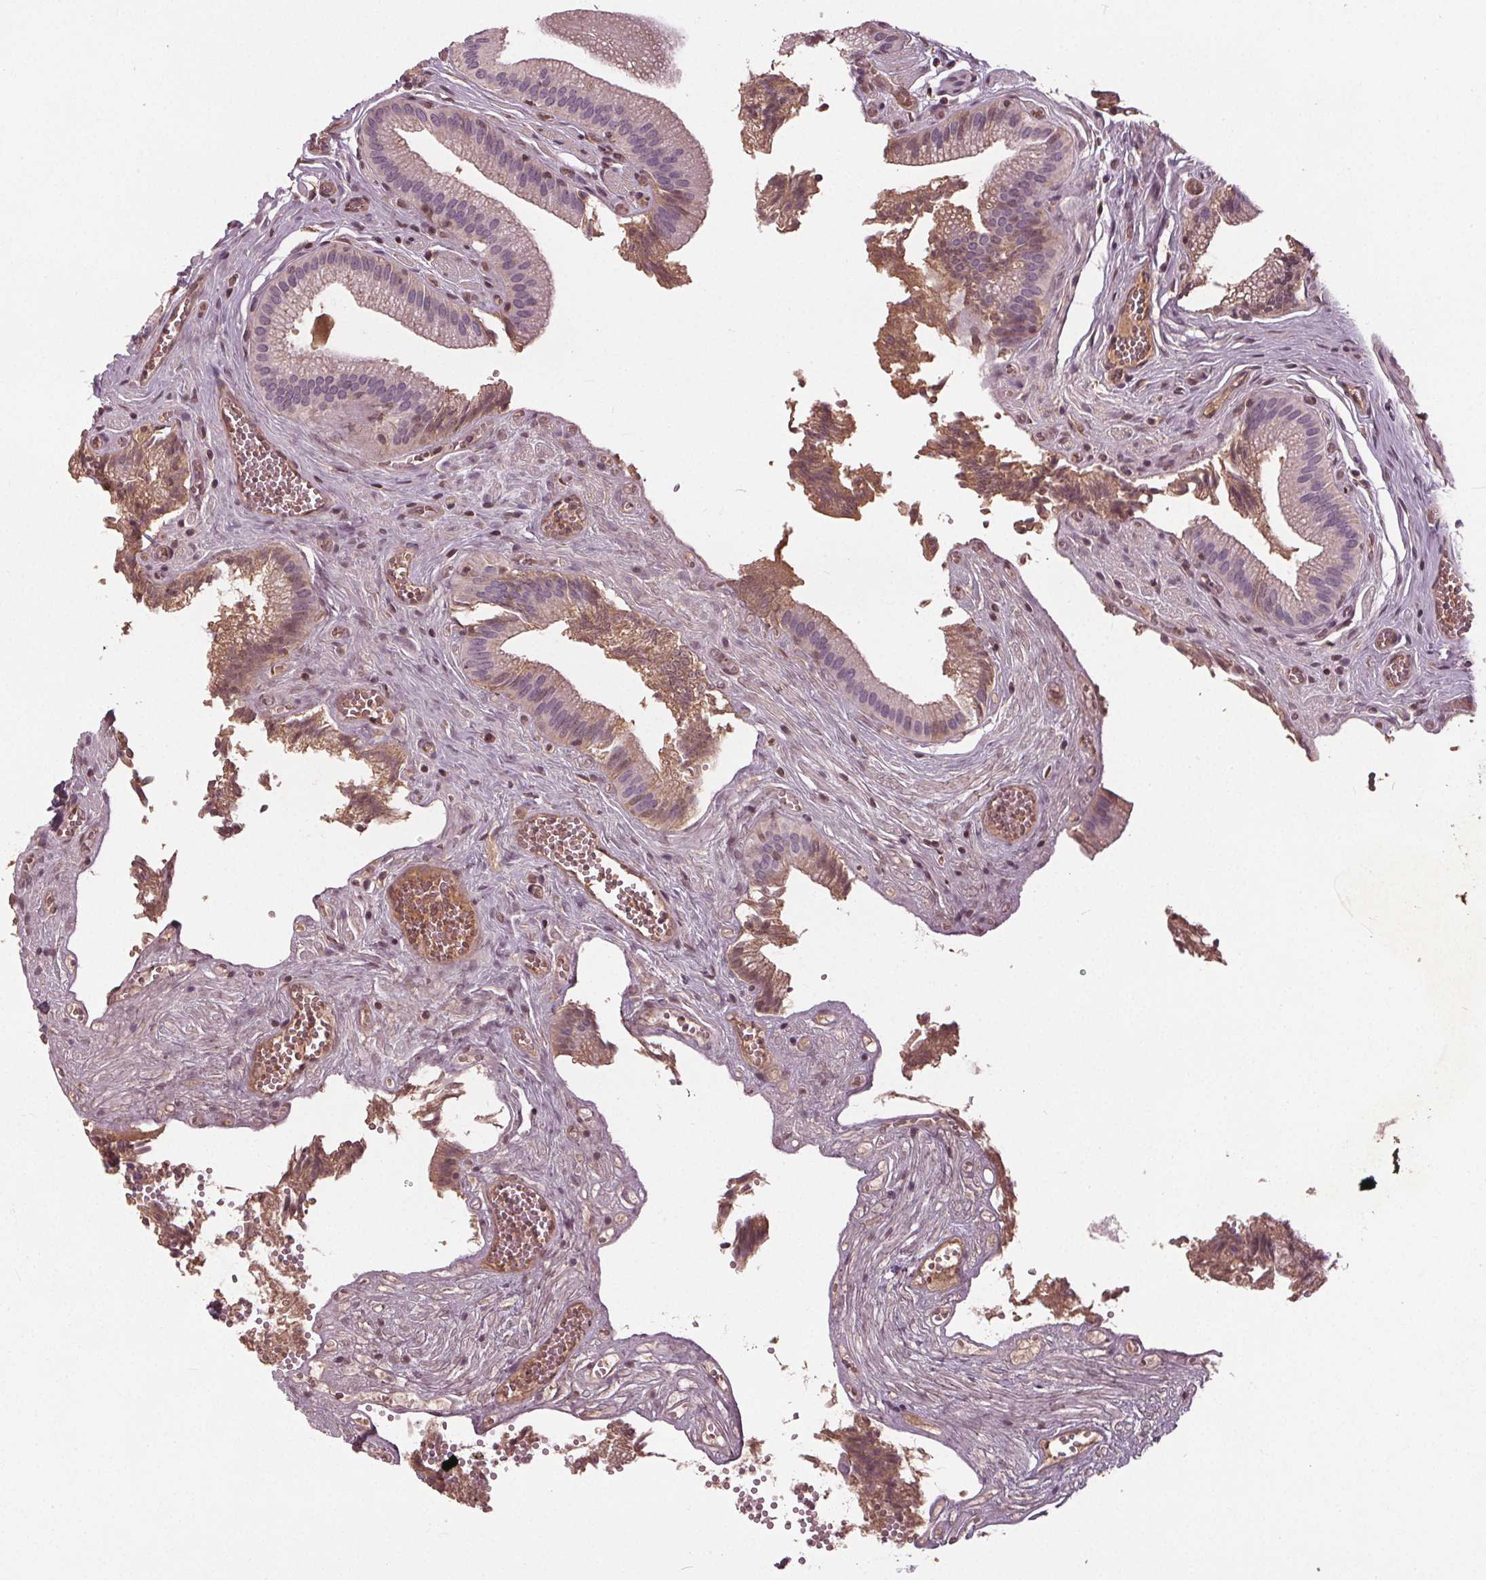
{"staining": {"intensity": "negative", "quantity": "none", "location": "none"}, "tissue": "gallbladder", "cell_type": "Glandular cells", "image_type": "normal", "snomed": [{"axis": "morphology", "description": "Normal tissue, NOS"}, {"axis": "topography", "description": "Gallbladder"}, {"axis": "topography", "description": "Peripheral nerve tissue"}], "caption": "Immunohistochemistry of benign human gallbladder displays no staining in glandular cells. (DAB (3,3'-diaminobenzidine) immunohistochemistry (IHC) with hematoxylin counter stain).", "gene": "PDGFD", "patient": {"sex": "male", "age": 17}}